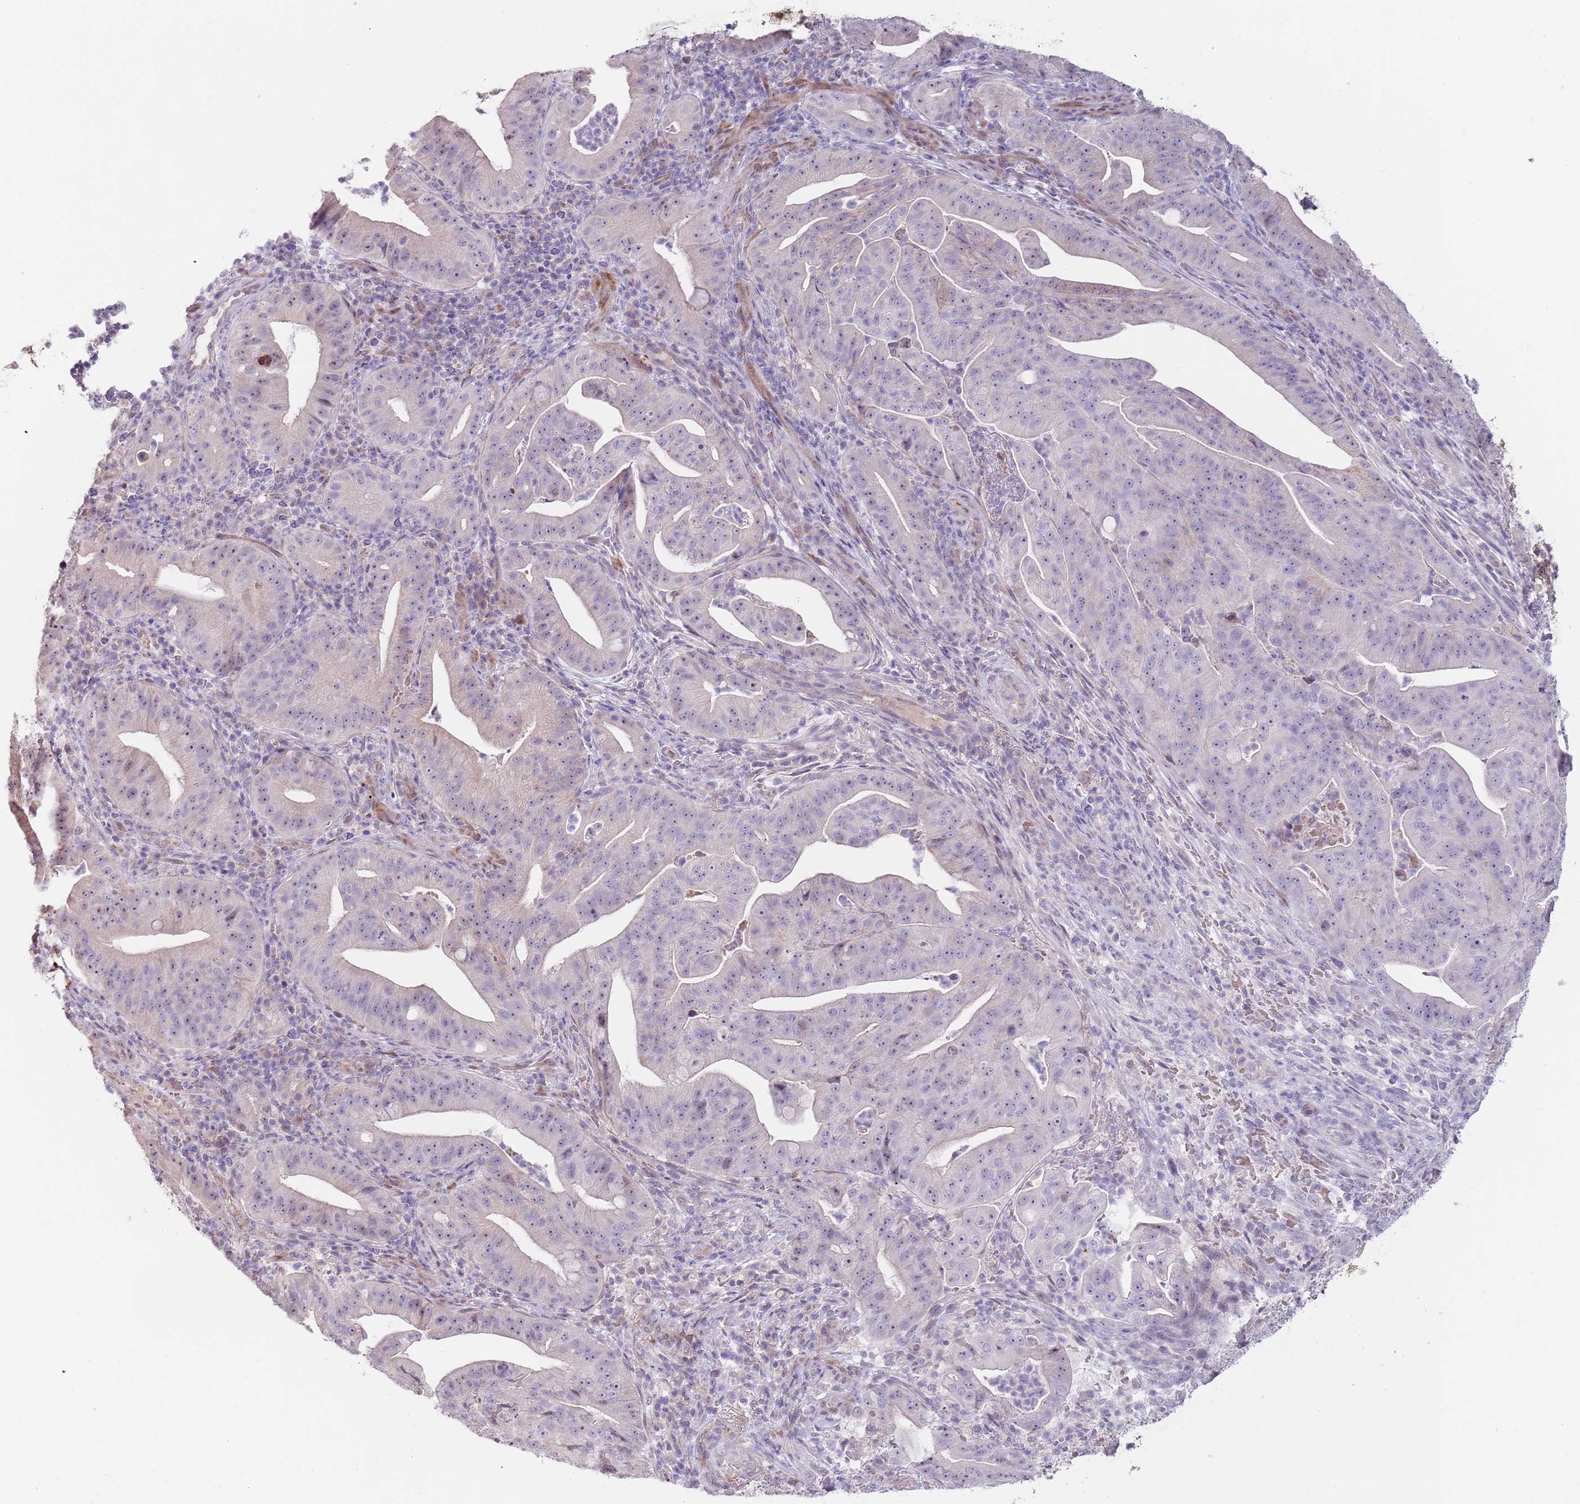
{"staining": {"intensity": "negative", "quantity": "none", "location": "none"}, "tissue": "pancreatic cancer", "cell_type": "Tumor cells", "image_type": "cancer", "snomed": [{"axis": "morphology", "description": "Adenocarcinoma, NOS"}, {"axis": "topography", "description": "Pancreas"}], "caption": "Tumor cells show no significant protein staining in pancreatic cancer (adenocarcinoma). (DAB immunohistochemistry with hematoxylin counter stain).", "gene": "AP1S2", "patient": {"sex": "male", "age": 71}}